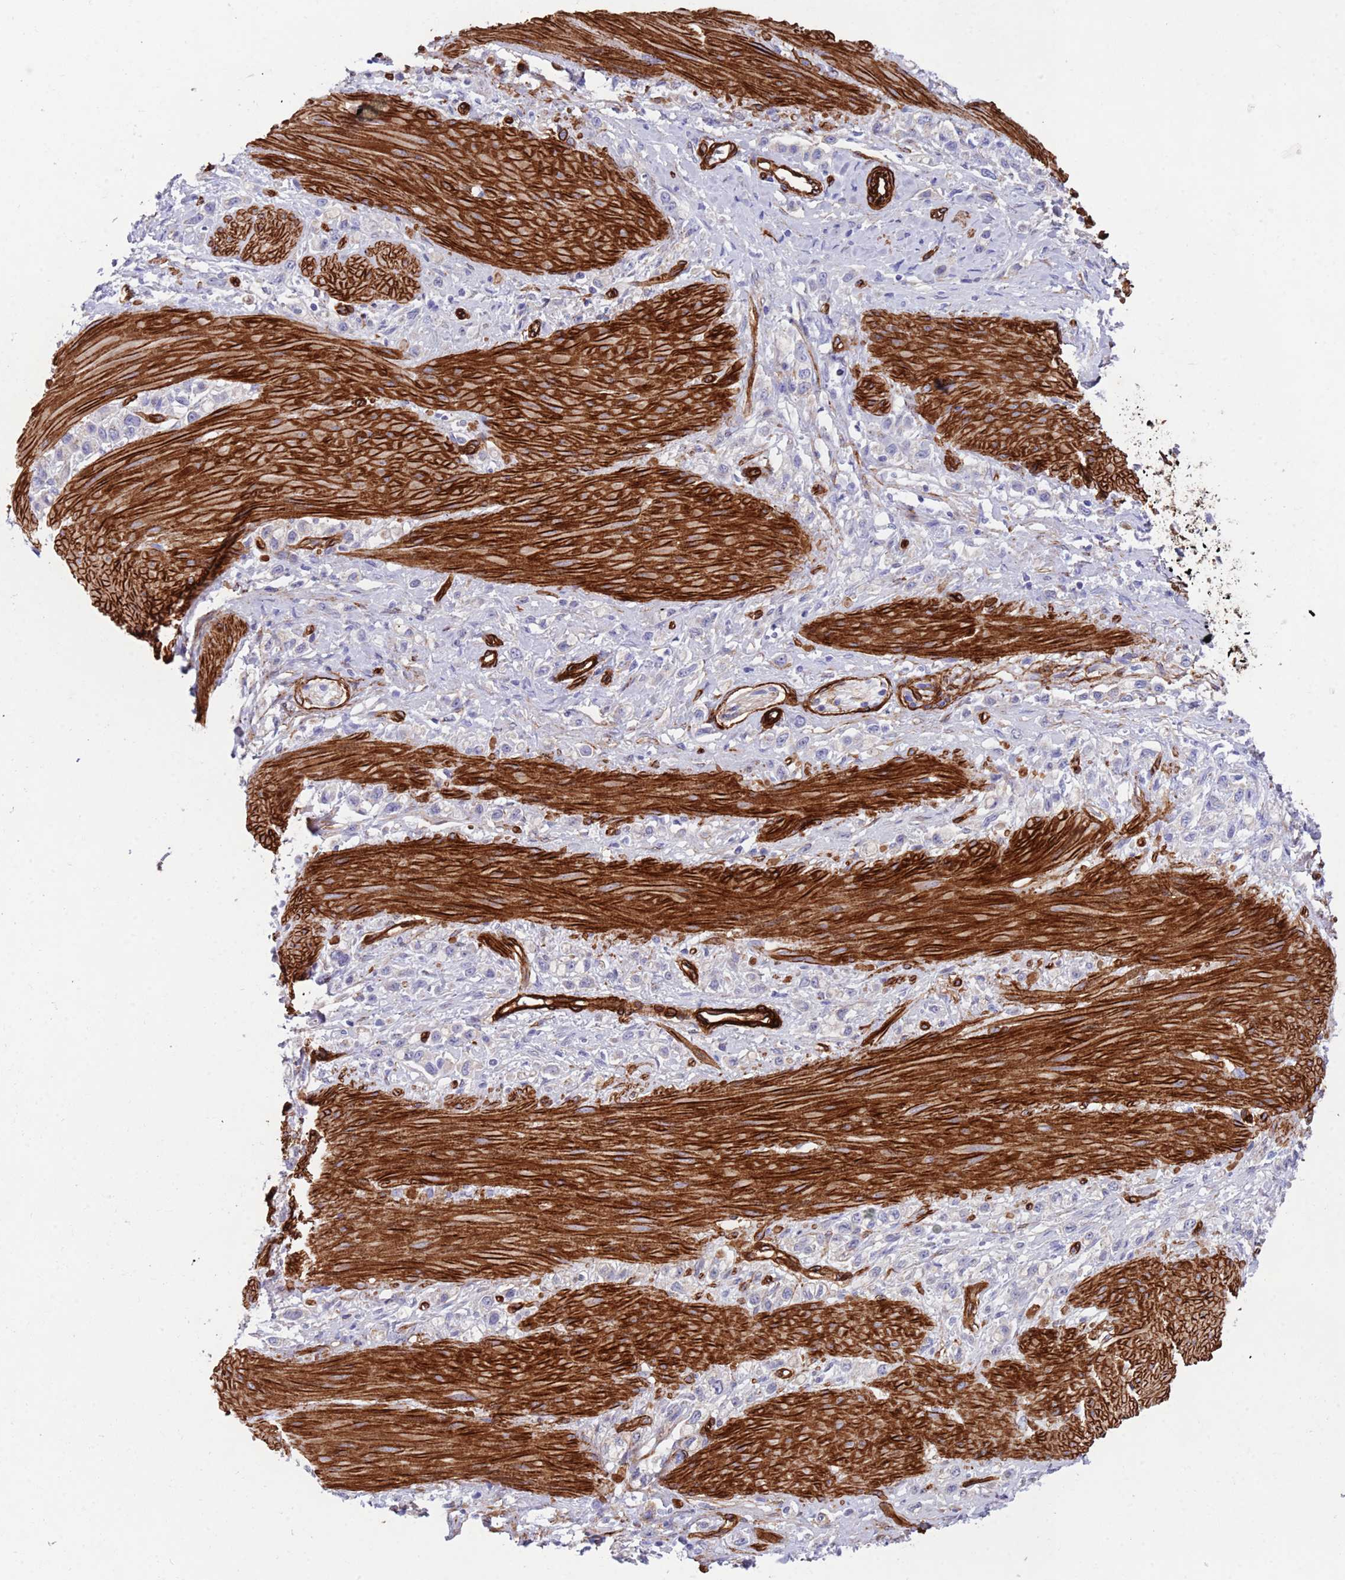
{"staining": {"intensity": "negative", "quantity": "none", "location": "none"}, "tissue": "stomach cancer", "cell_type": "Tumor cells", "image_type": "cancer", "snomed": [{"axis": "morphology", "description": "Adenocarcinoma, NOS"}, {"axis": "topography", "description": "Stomach"}], "caption": "An immunohistochemistry (IHC) image of adenocarcinoma (stomach) is shown. There is no staining in tumor cells of adenocarcinoma (stomach).", "gene": "CAV2", "patient": {"sex": "female", "age": 65}}